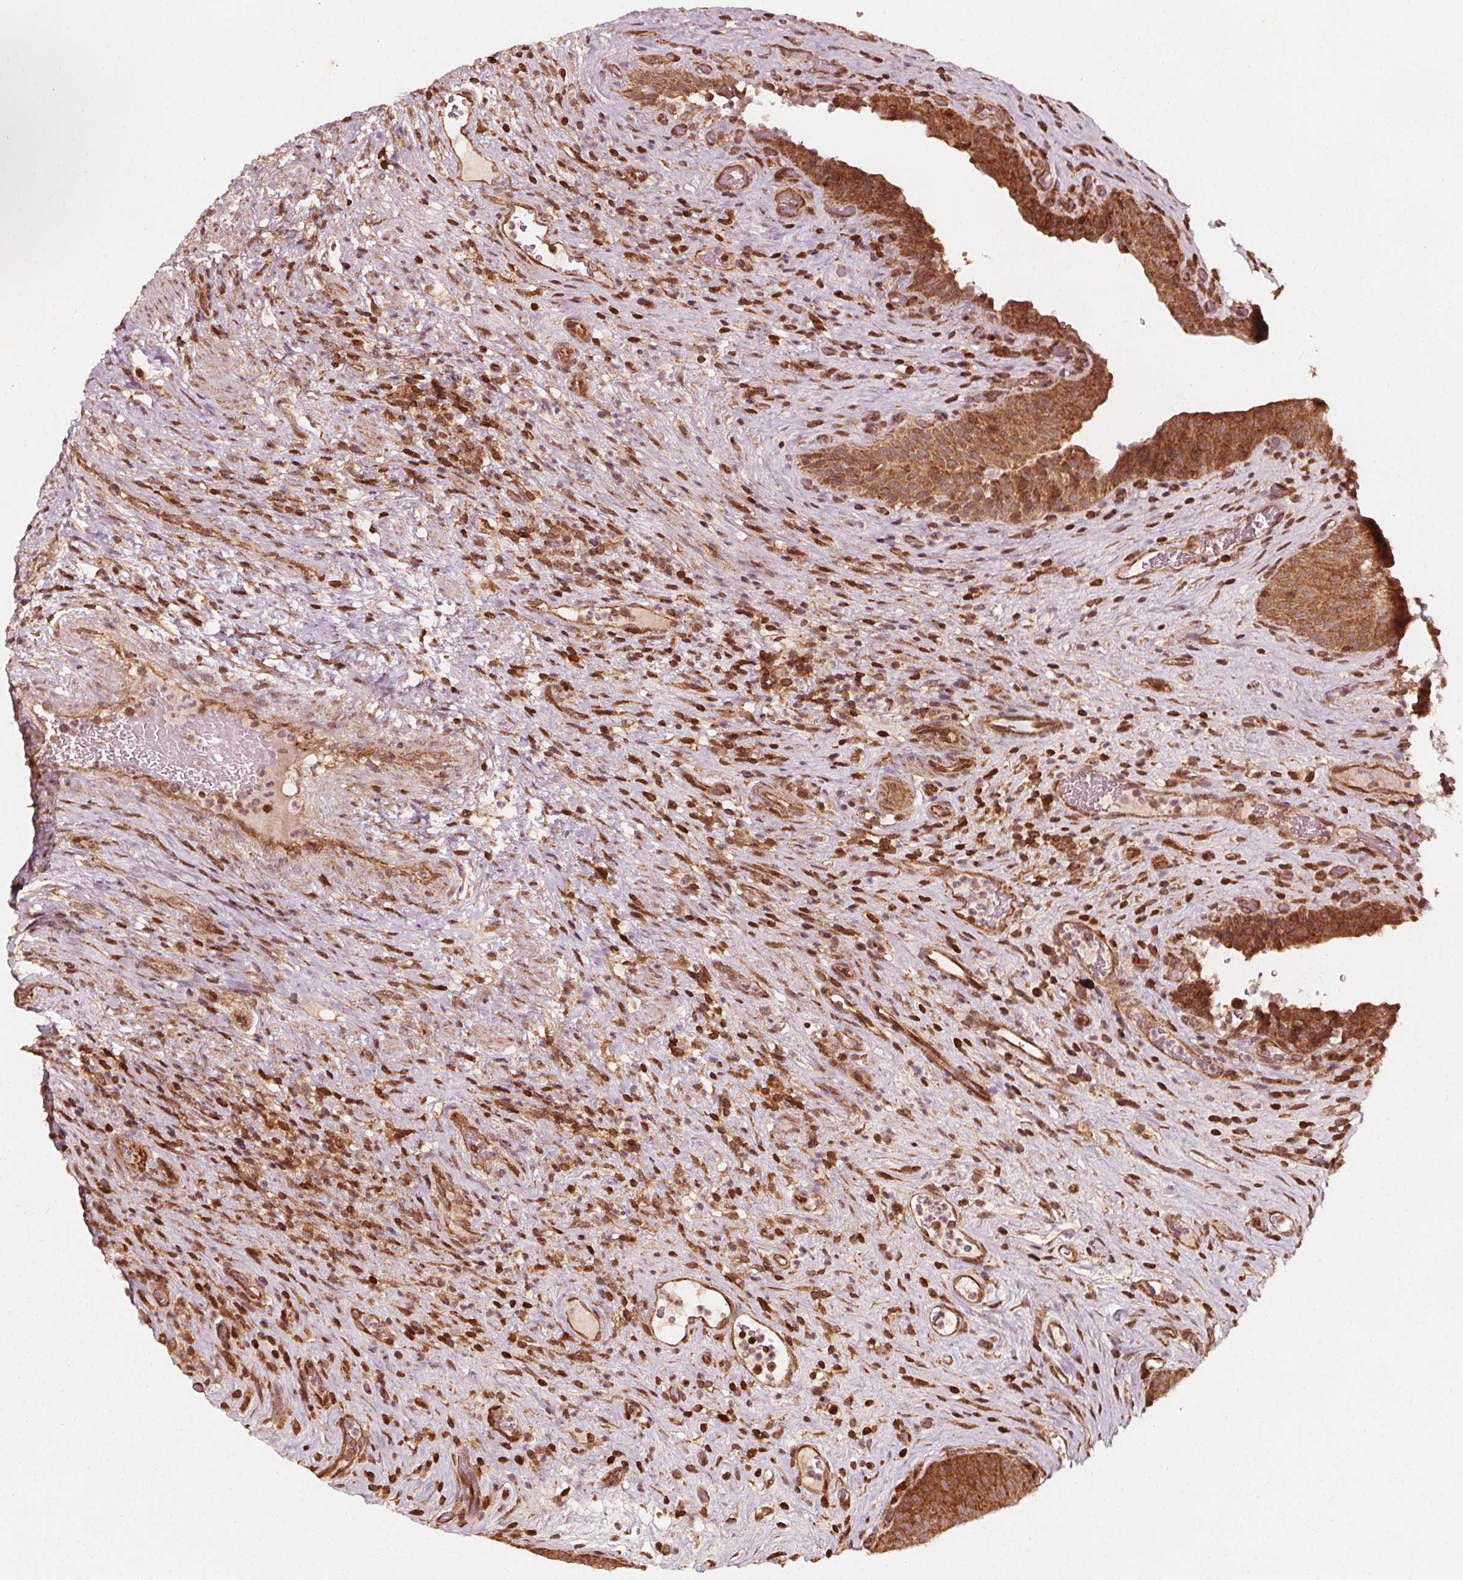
{"staining": {"intensity": "strong", "quantity": ">75%", "location": "cytoplasmic/membranous"}, "tissue": "urinary bladder", "cell_type": "Urothelial cells", "image_type": "normal", "snomed": [{"axis": "morphology", "description": "Normal tissue, NOS"}, {"axis": "topography", "description": "Urinary bladder"}, {"axis": "topography", "description": "Peripheral nerve tissue"}], "caption": "IHC of normal urinary bladder shows high levels of strong cytoplasmic/membranous positivity in about >75% of urothelial cells. (IHC, brightfield microscopy, high magnification).", "gene": "AIP", "patient": {"sex": "male", "age": 66}}